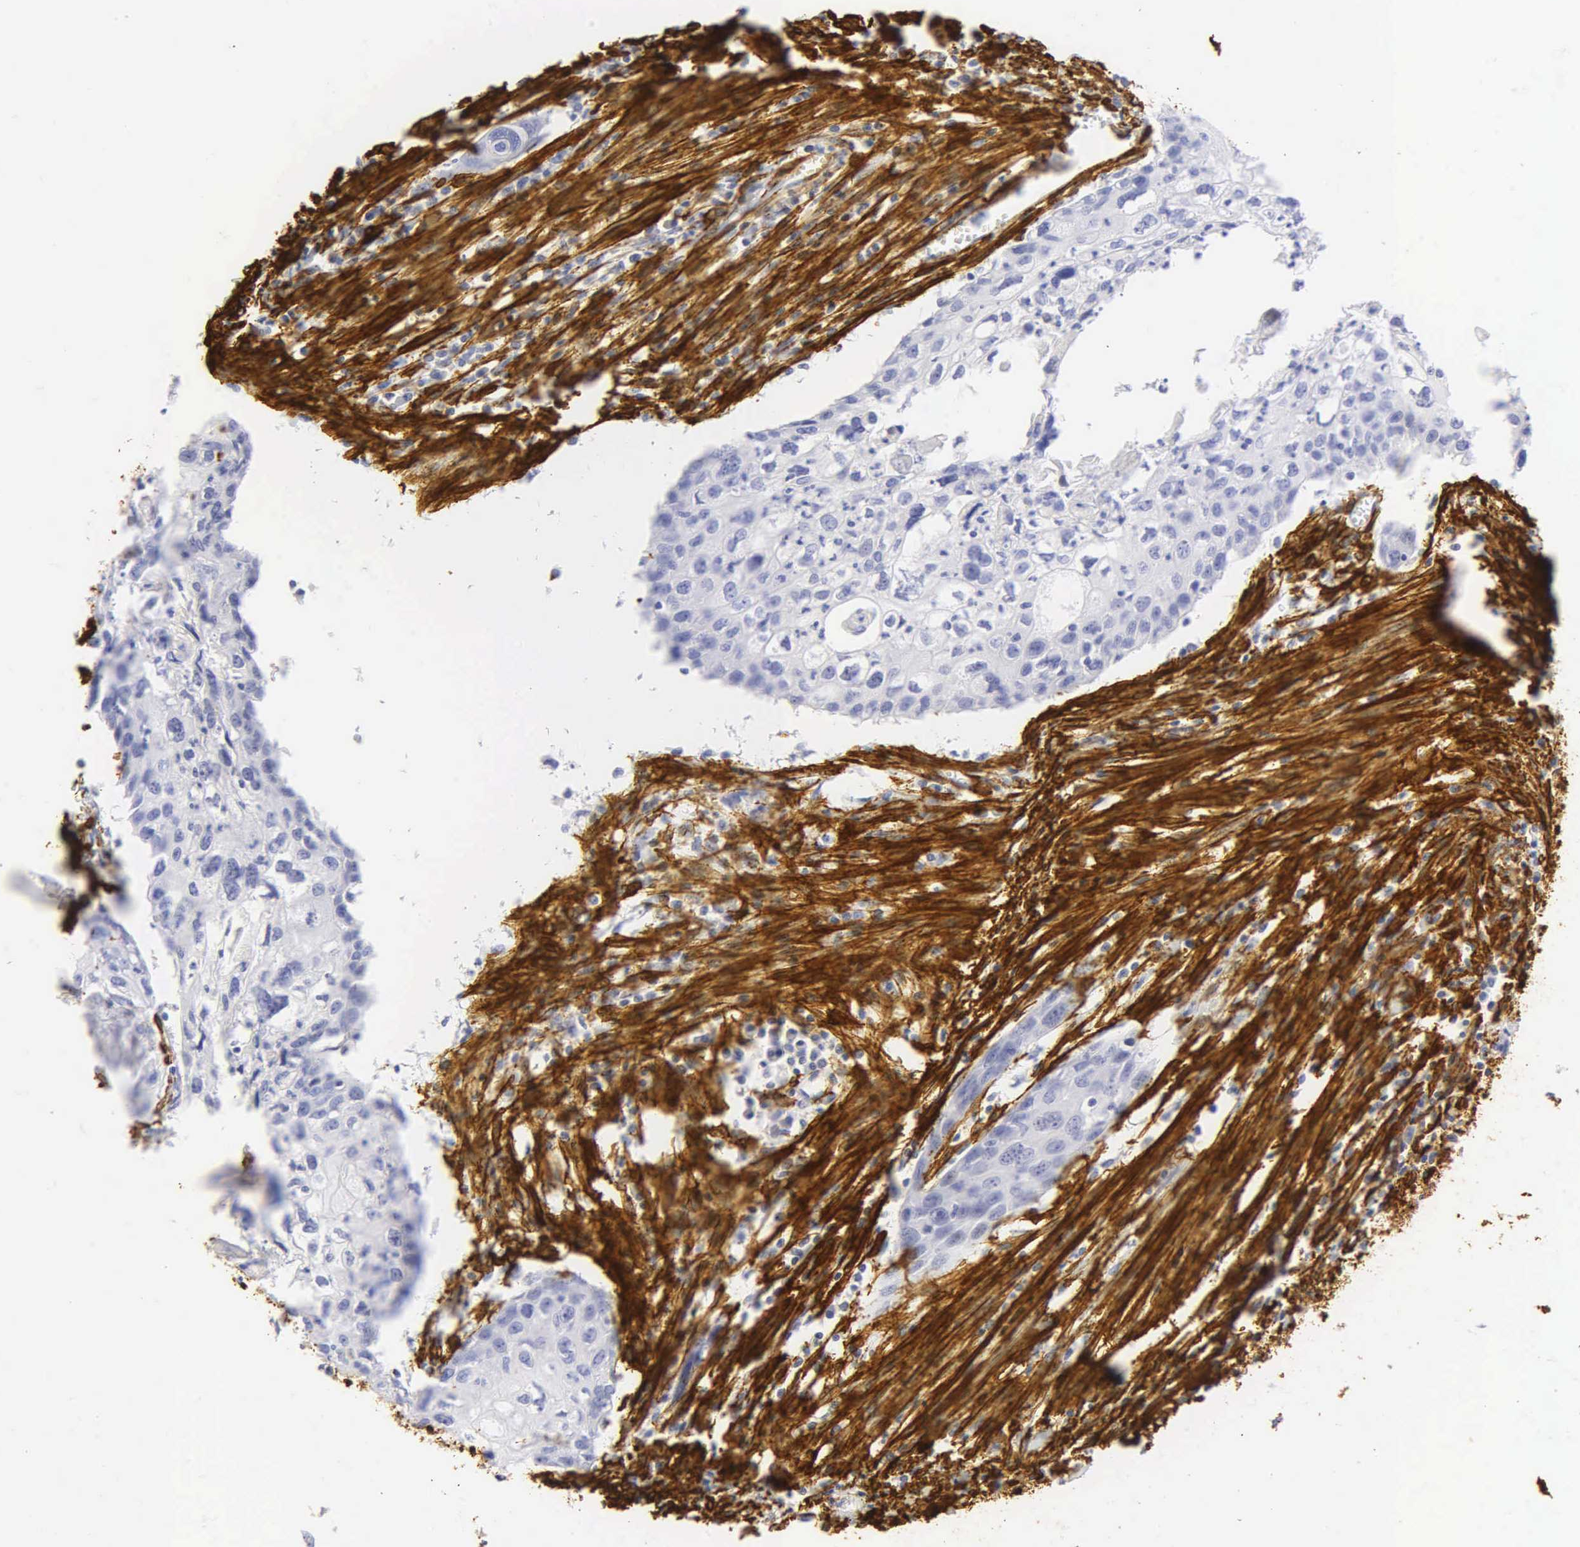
{"staining": {"intensity": "negative", "quantity": "none", "location": "none"}, "tissue": "urothelial cancer", "cell_type": "Tumor cells", "image_type": "cancer", "snomed": [{"axis": "morphology", "description": "Urothelial carcinoma, High grade"}, {"axis": "topography", "description": "Urinary bladder"}], "caption": "High power microscopy photomicrograph of an immunohistochemistry (IHC) histopathology image of urothelial cancer, revealing no significant staining in tumor cells.", "gene": "ACTA2", "patient": {"sex": "male", "age": 54}}